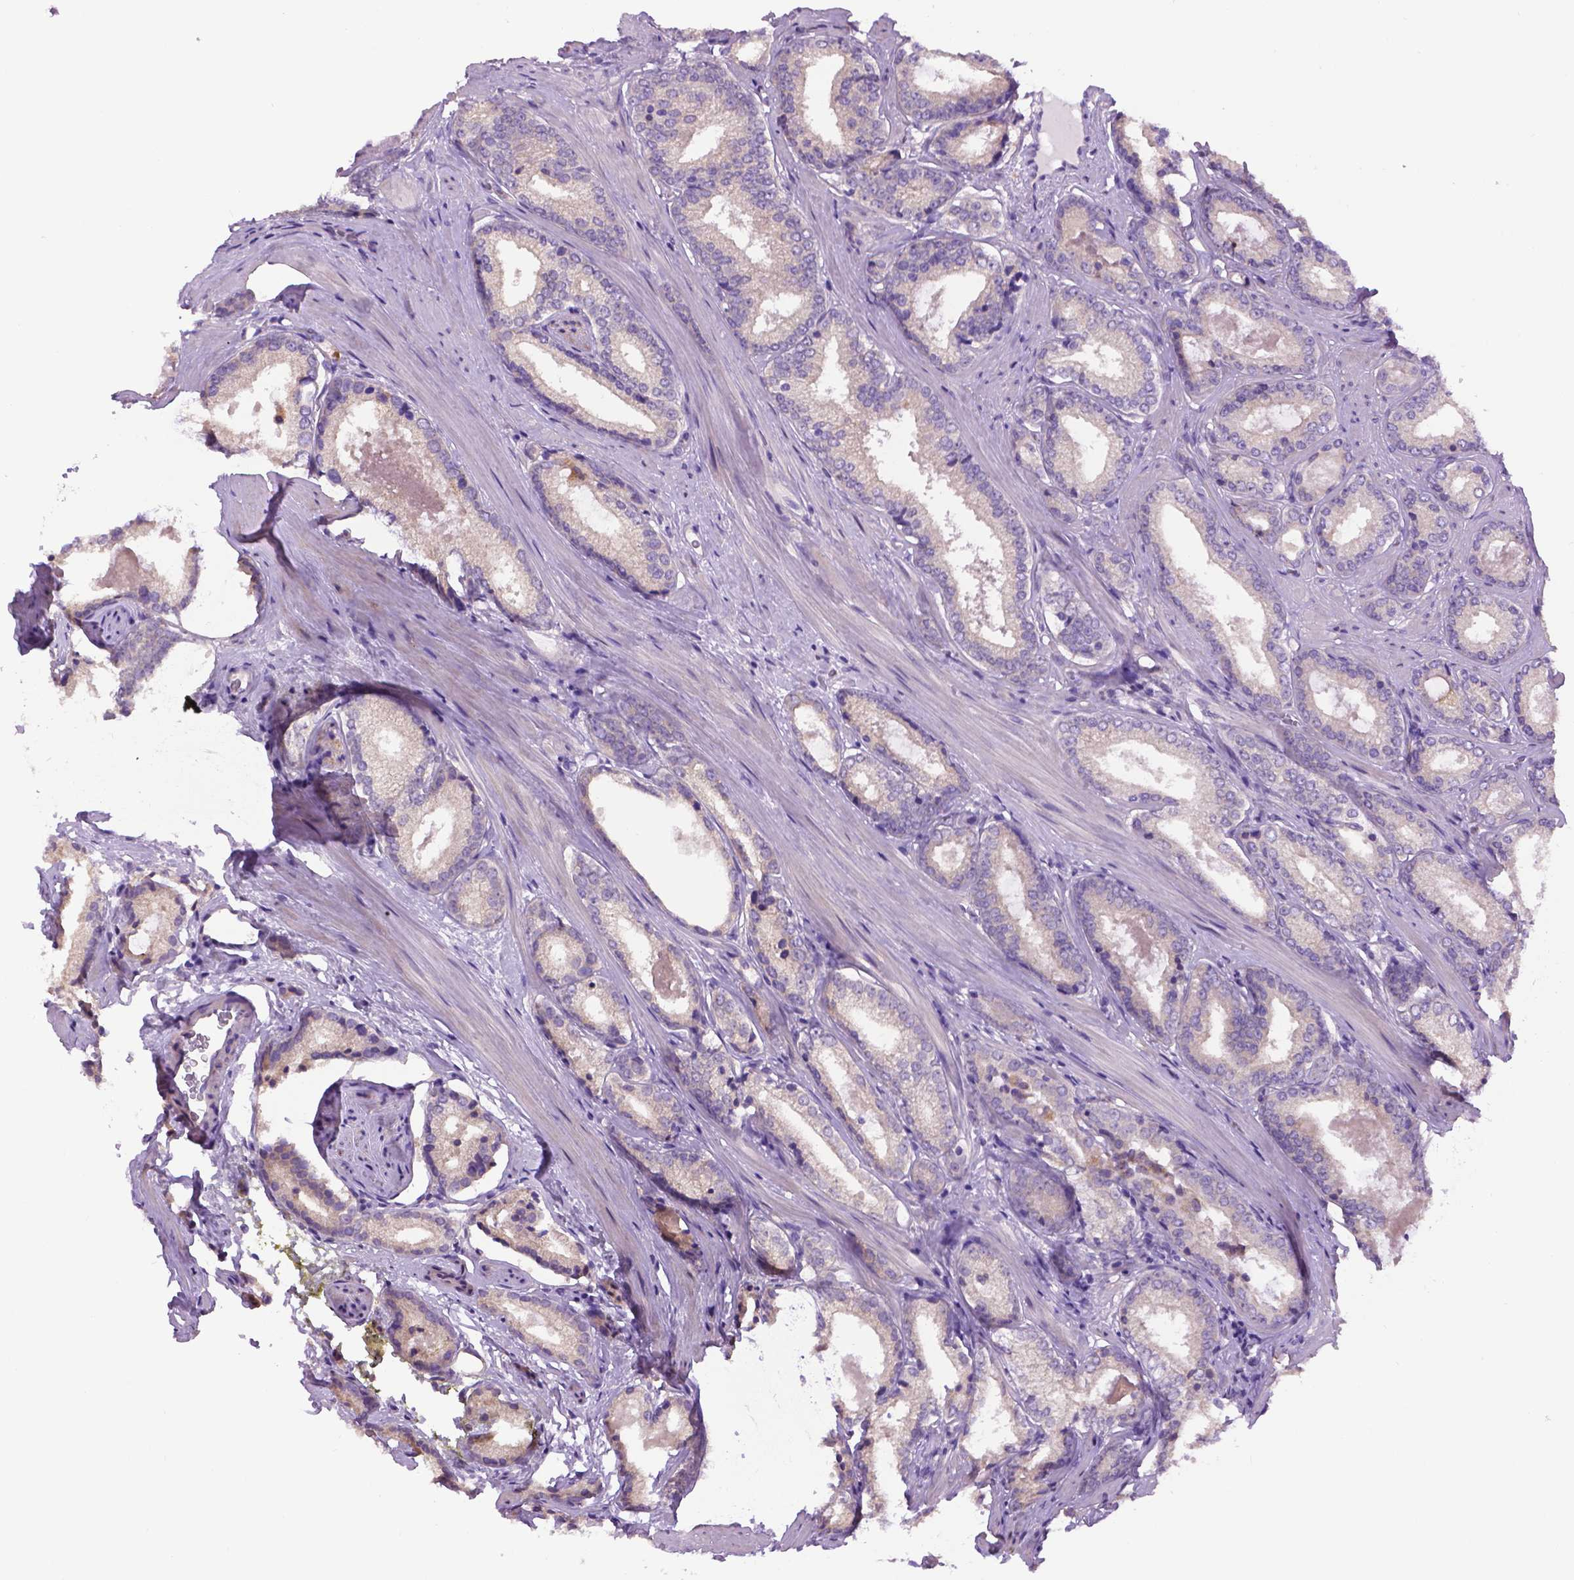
{"staining": {"intensity": "negative", "quantity": "none", "location": "none"}, "tissue": "prostate cancer", "cell_type": "Tumor cells", "image_type": "cancer", "snomed": [{"axis": "morphology", "description": "Adenocarcinoma, Low grade"}, {"axis": "topography", "description": "Prostate"}], "caption": "This is an immunohistochemistry micrograph of prostate cancer. There is no positivity in tumor cells.", "gene": "CDH7", "patient": {"sex": "male", "age": 56}}